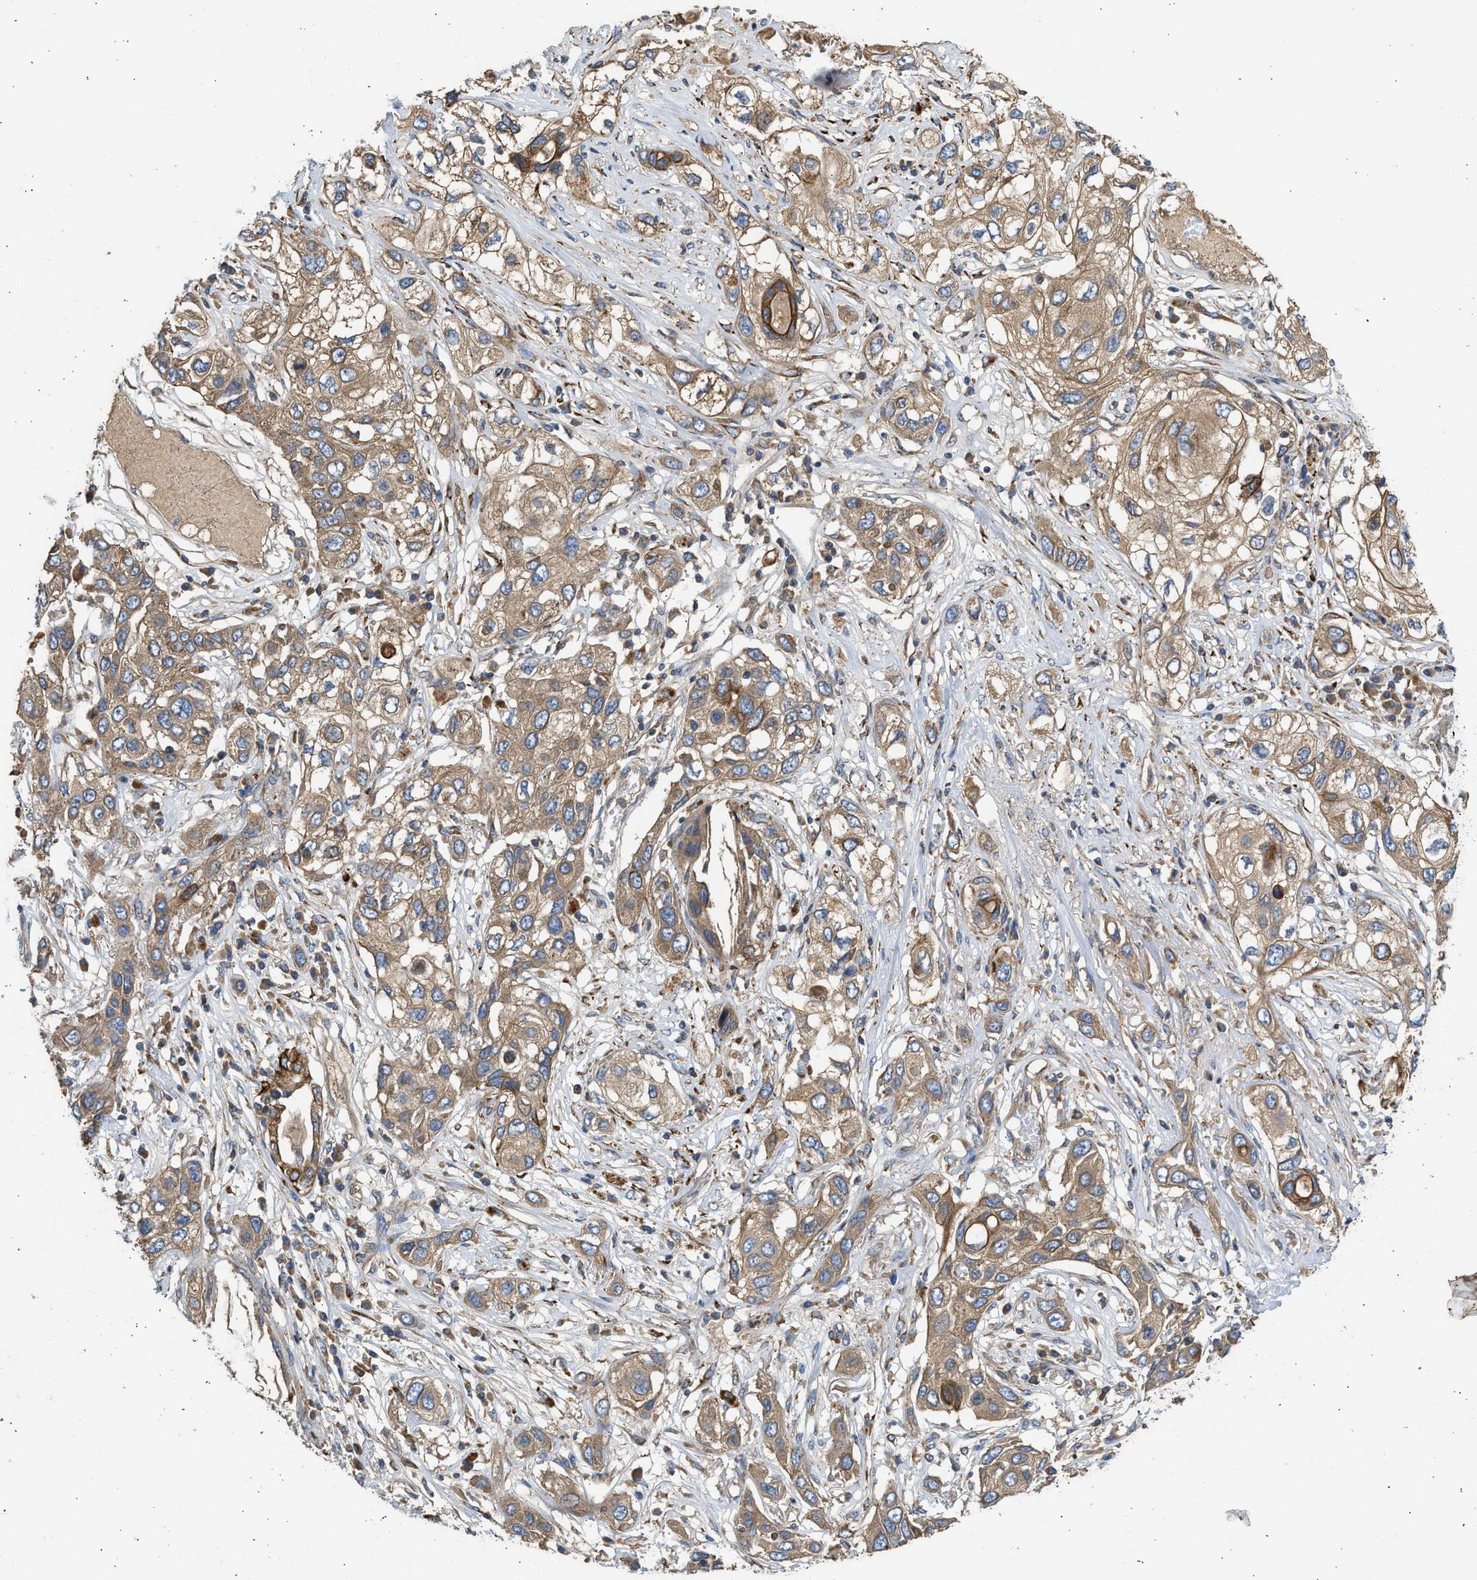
{"staining": {"intensity": "moderate", "quantity": ">75%", "location": "cytoplasmic/membranous"}, "tissue": "lung cancer", "cell_type": "Tumor cells", "image_type": "cancer", "snomed": [{"axis": "morphology", "description": "Squamous cell carcinoma, NOS"}, {"axis": "topography", "description": "Lung"}], "caption": "The image exhibits a brown stain indicating the presence of a protein in the cytoplasmic/membranous of tumor cells in squamous cell carcinoma (lung).", "gene": "CSRNP2", "patient": {"sex": "male", "age": 71}}